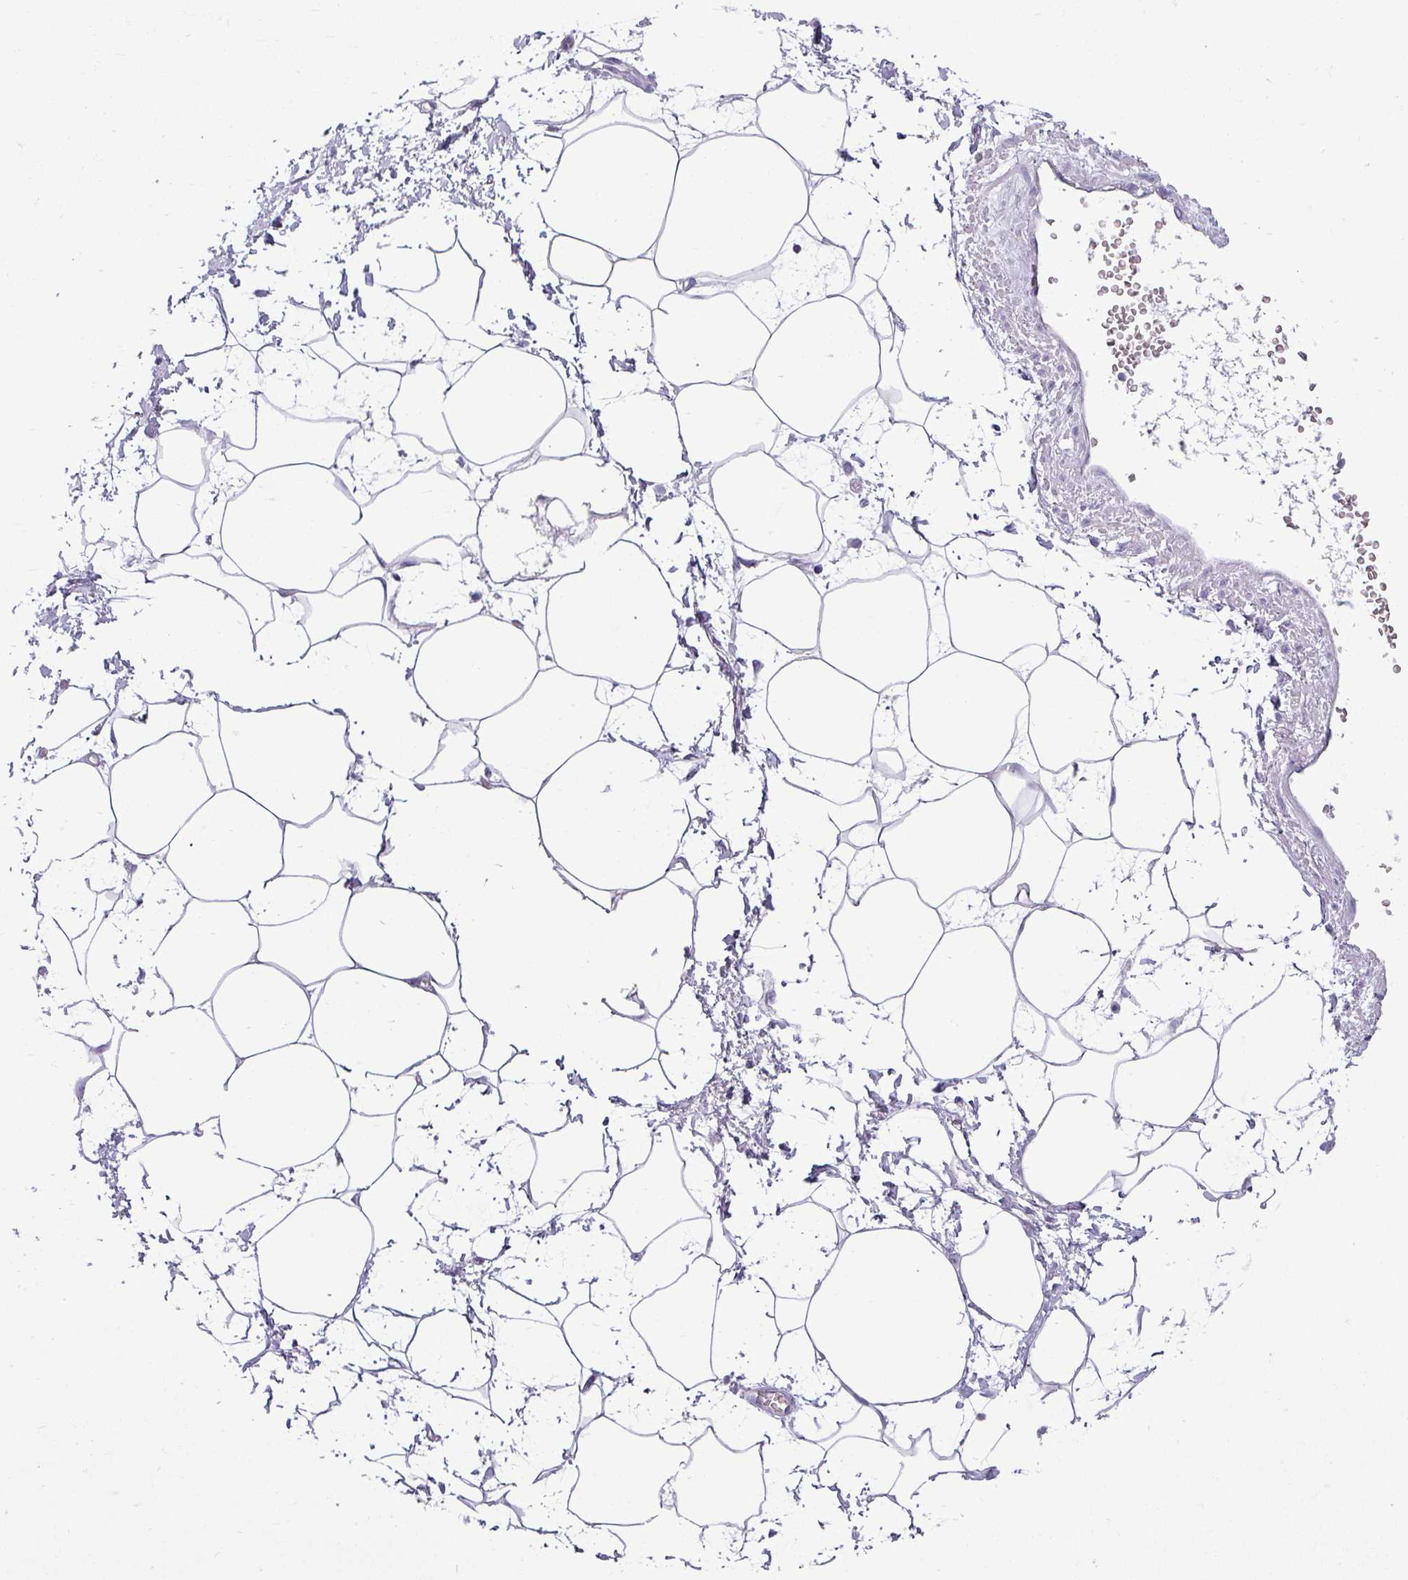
{"staining": {"intensity": "negative", "quantity": "none", "location": "none"}, "tissue": "adipose tissue", "cell_type": "Adipocytes", "image_type": "normal", "snomed": [{"axis": "morphology", "description": "Normal tissue, NOS"}, {"axis": "topography", "description": "Prostate"}, {"axis": "topography", "description": "Peripheral nerve tissue"}], "caption": "Immunohistochemistry (IHC) micrograph of normal adipose tissue: human adipose tissue stained with DAB shows no significant protein positivity in adipocytes.", "gene": "VCX2", "patient": {"sex": "male", "age": 55}}